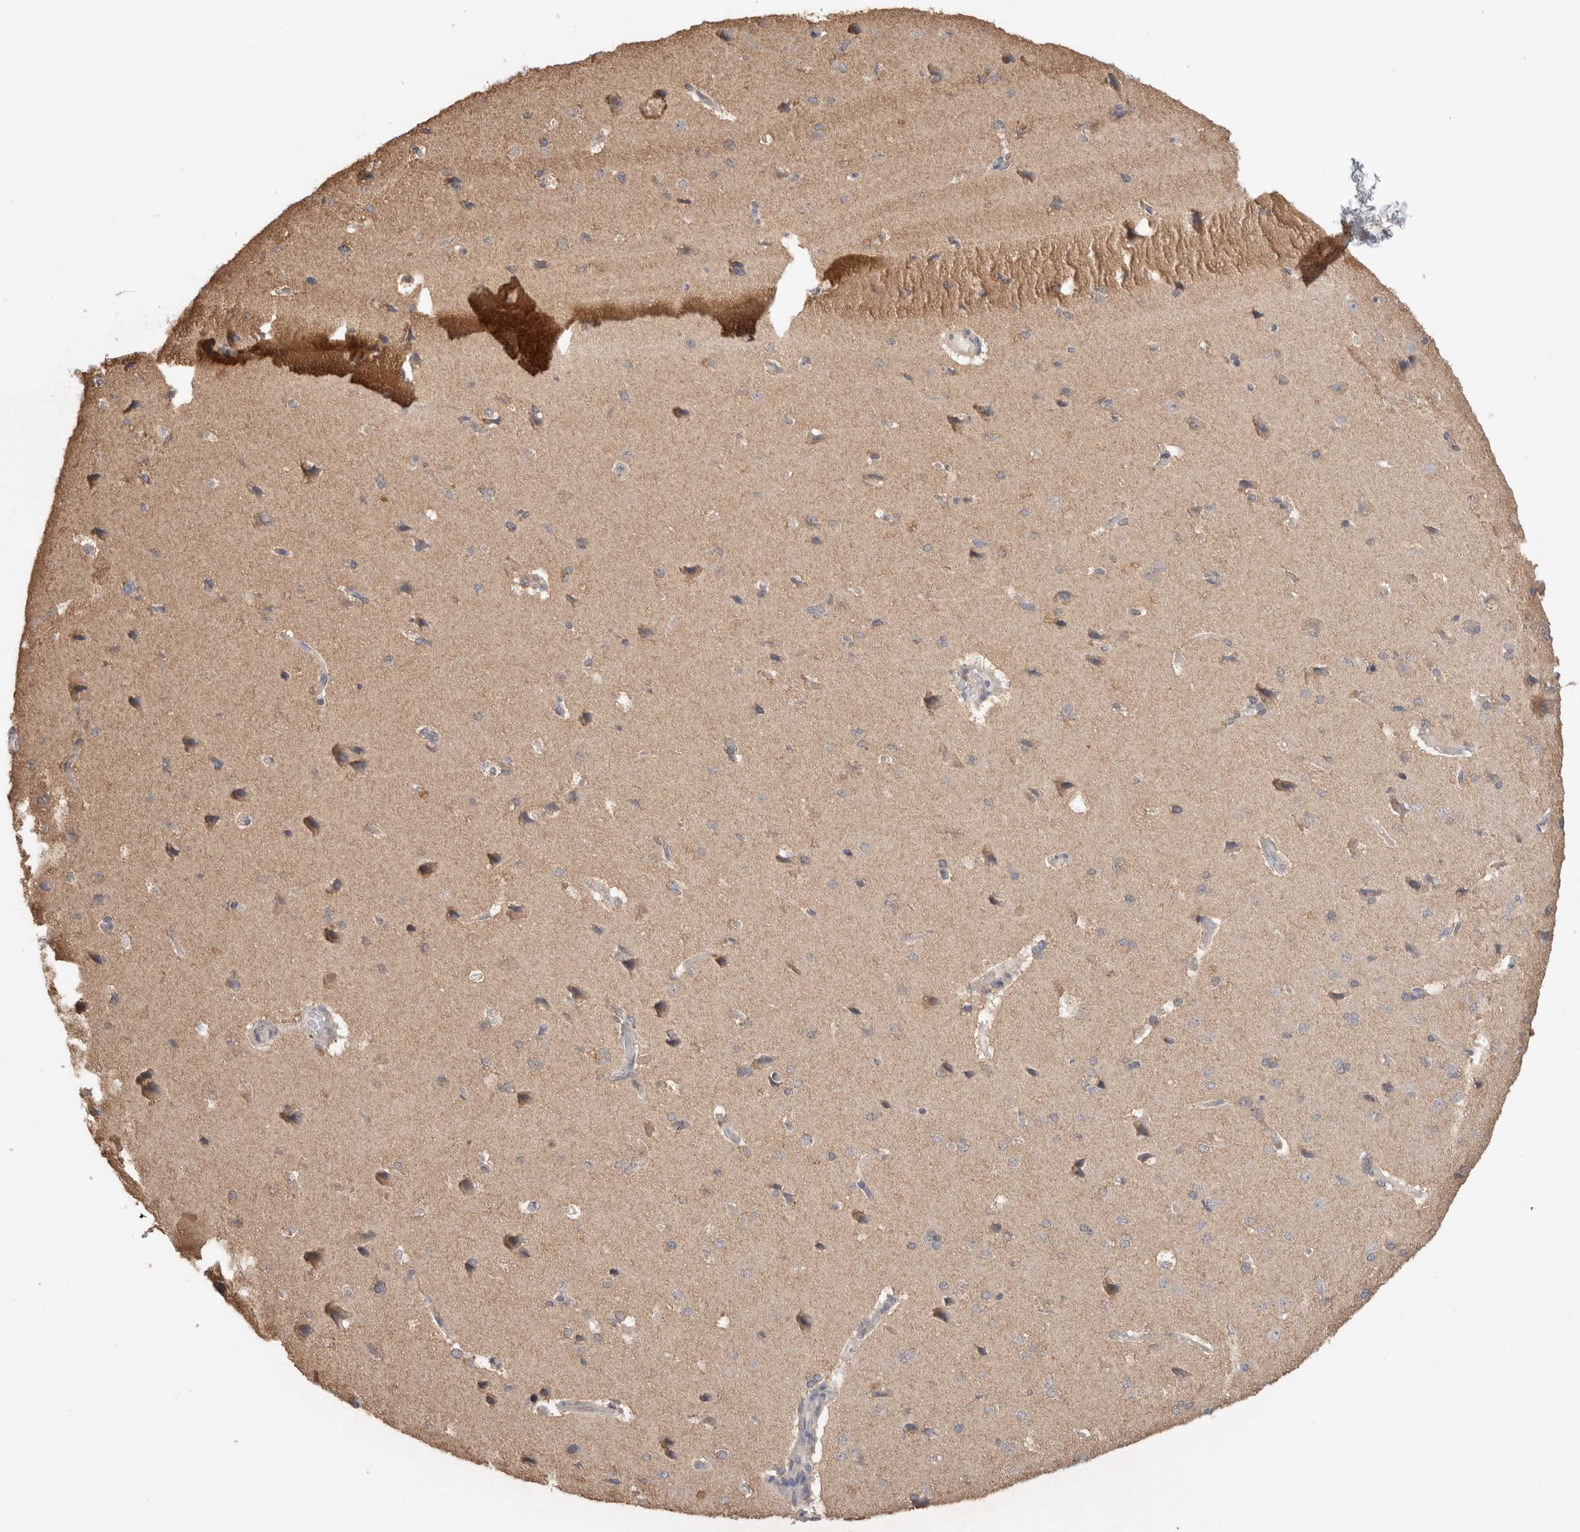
{"staining": {"intensity": "negative", "quantity": "none", "location": "none"}, "tissue": "cerebral cortex", "cell_type": "Endothelial cells", "image_type": "normal", "snomed": [{"axis": "morphology", "description": "Normal tissue, NOS"}, {"axis": "topography", "description": "Cerebral cortex"}], "caption": "This is a micrograph of immunohistochemistry (IHC) staining of normal cerebral cortex, which shows no staining in endothelial cells. (DAB (3,3'-diaminobenzidine) IHC with hematoxylin counter stain).", "gene": "RAB14", "patient": {"sex": "male", "age": 62}}